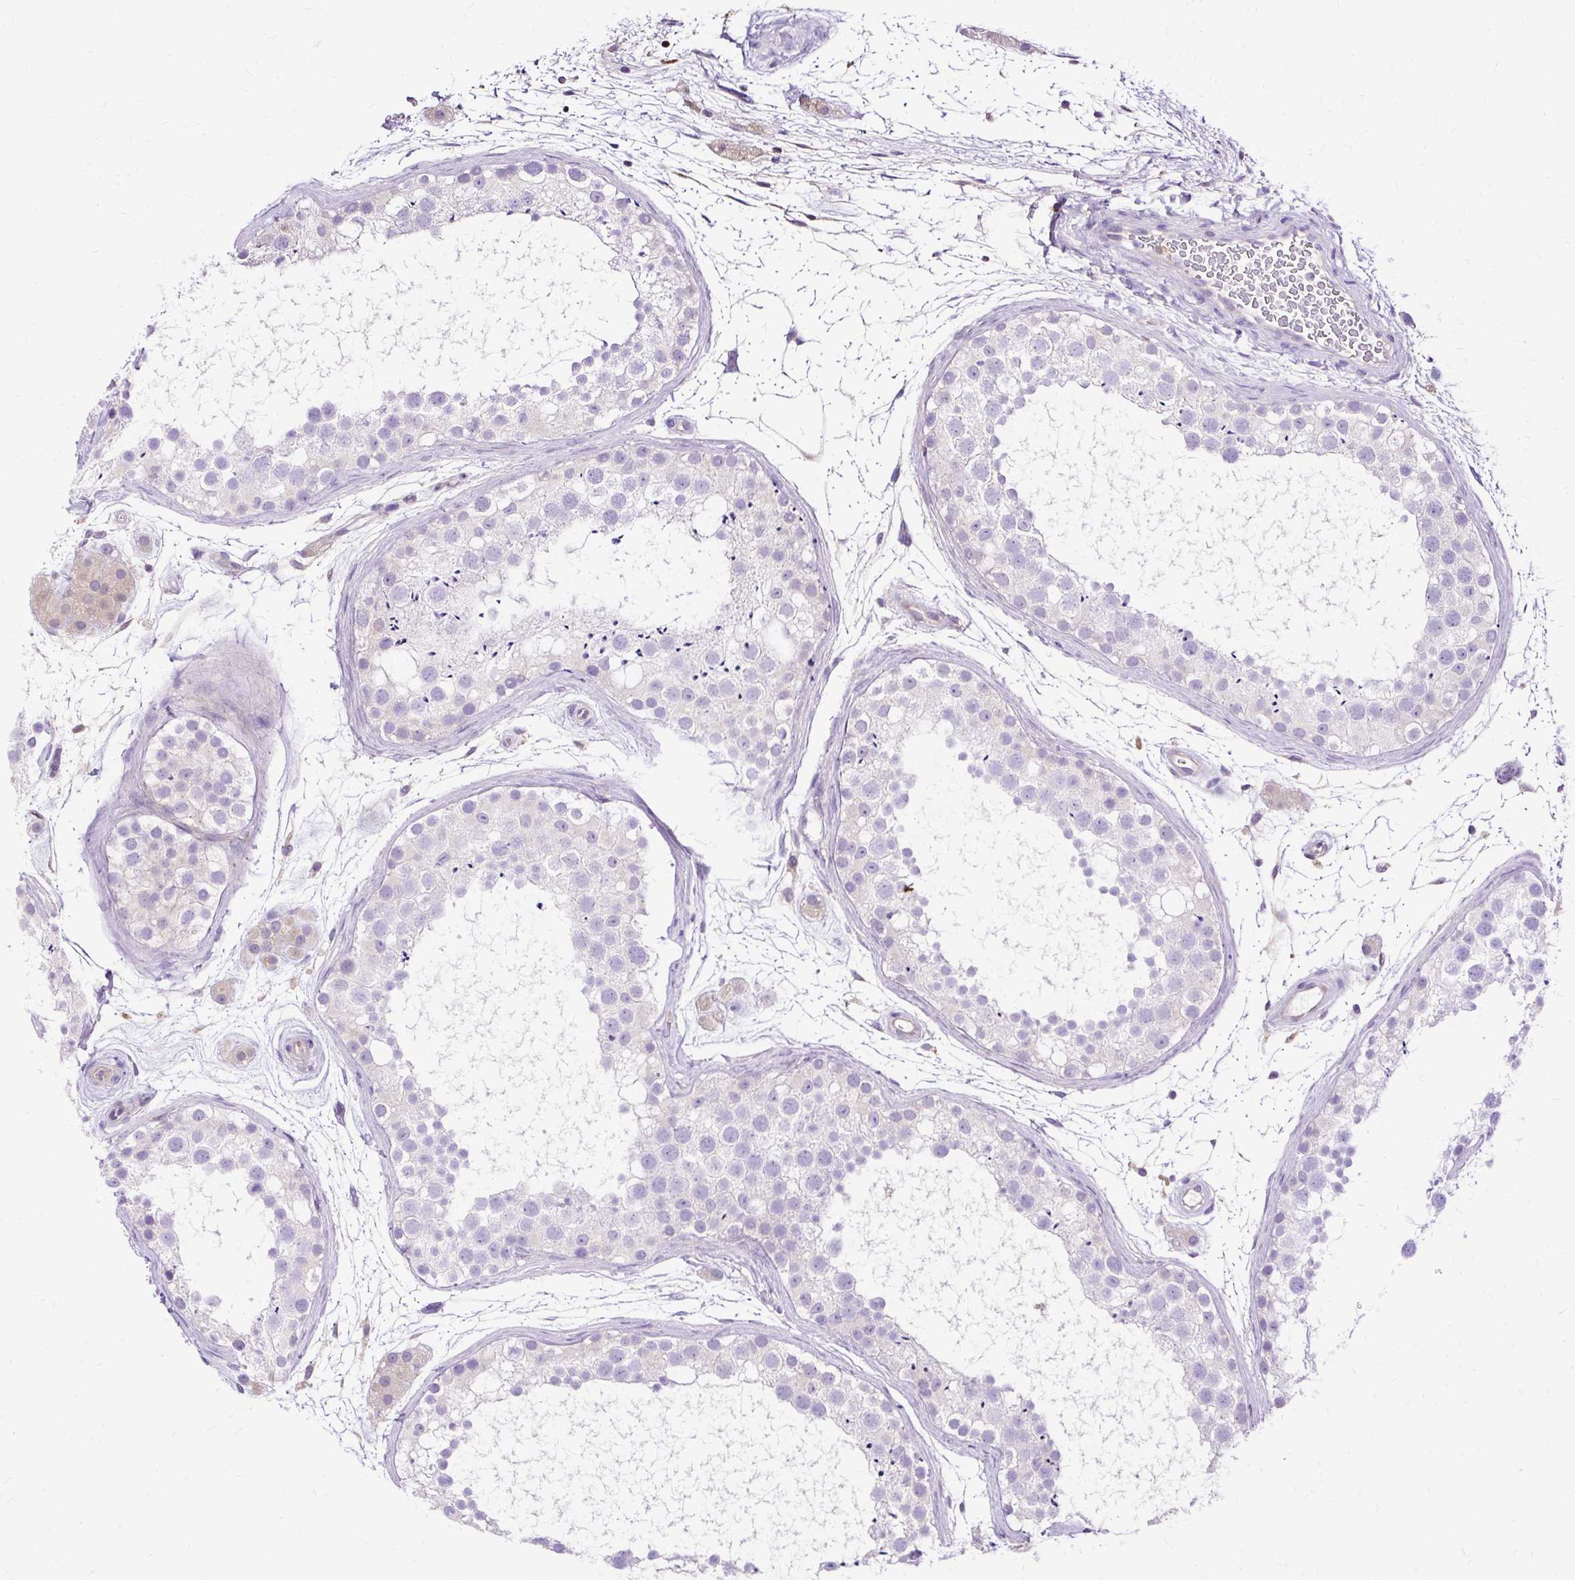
{"staining": {"intensity": "negative", "quantity": "none", "location": "none"}, "tissue": "testis", "cell_type": "Cells in seminiferous ducts", "image_type": "normal", "snomed": [{"axis": "morphology", "description": "Normal tissue, NOS"}, {"axis": "topography", "description": "Testis"}], "caption": "Photomicrograph shows no protein expression in cells in seminiferous ducts of unremarkable testis. (IHC, brightfield microscopy, high magnification).", "gene": "TWF2", "patient": {"sex": "male", "age": 41}}